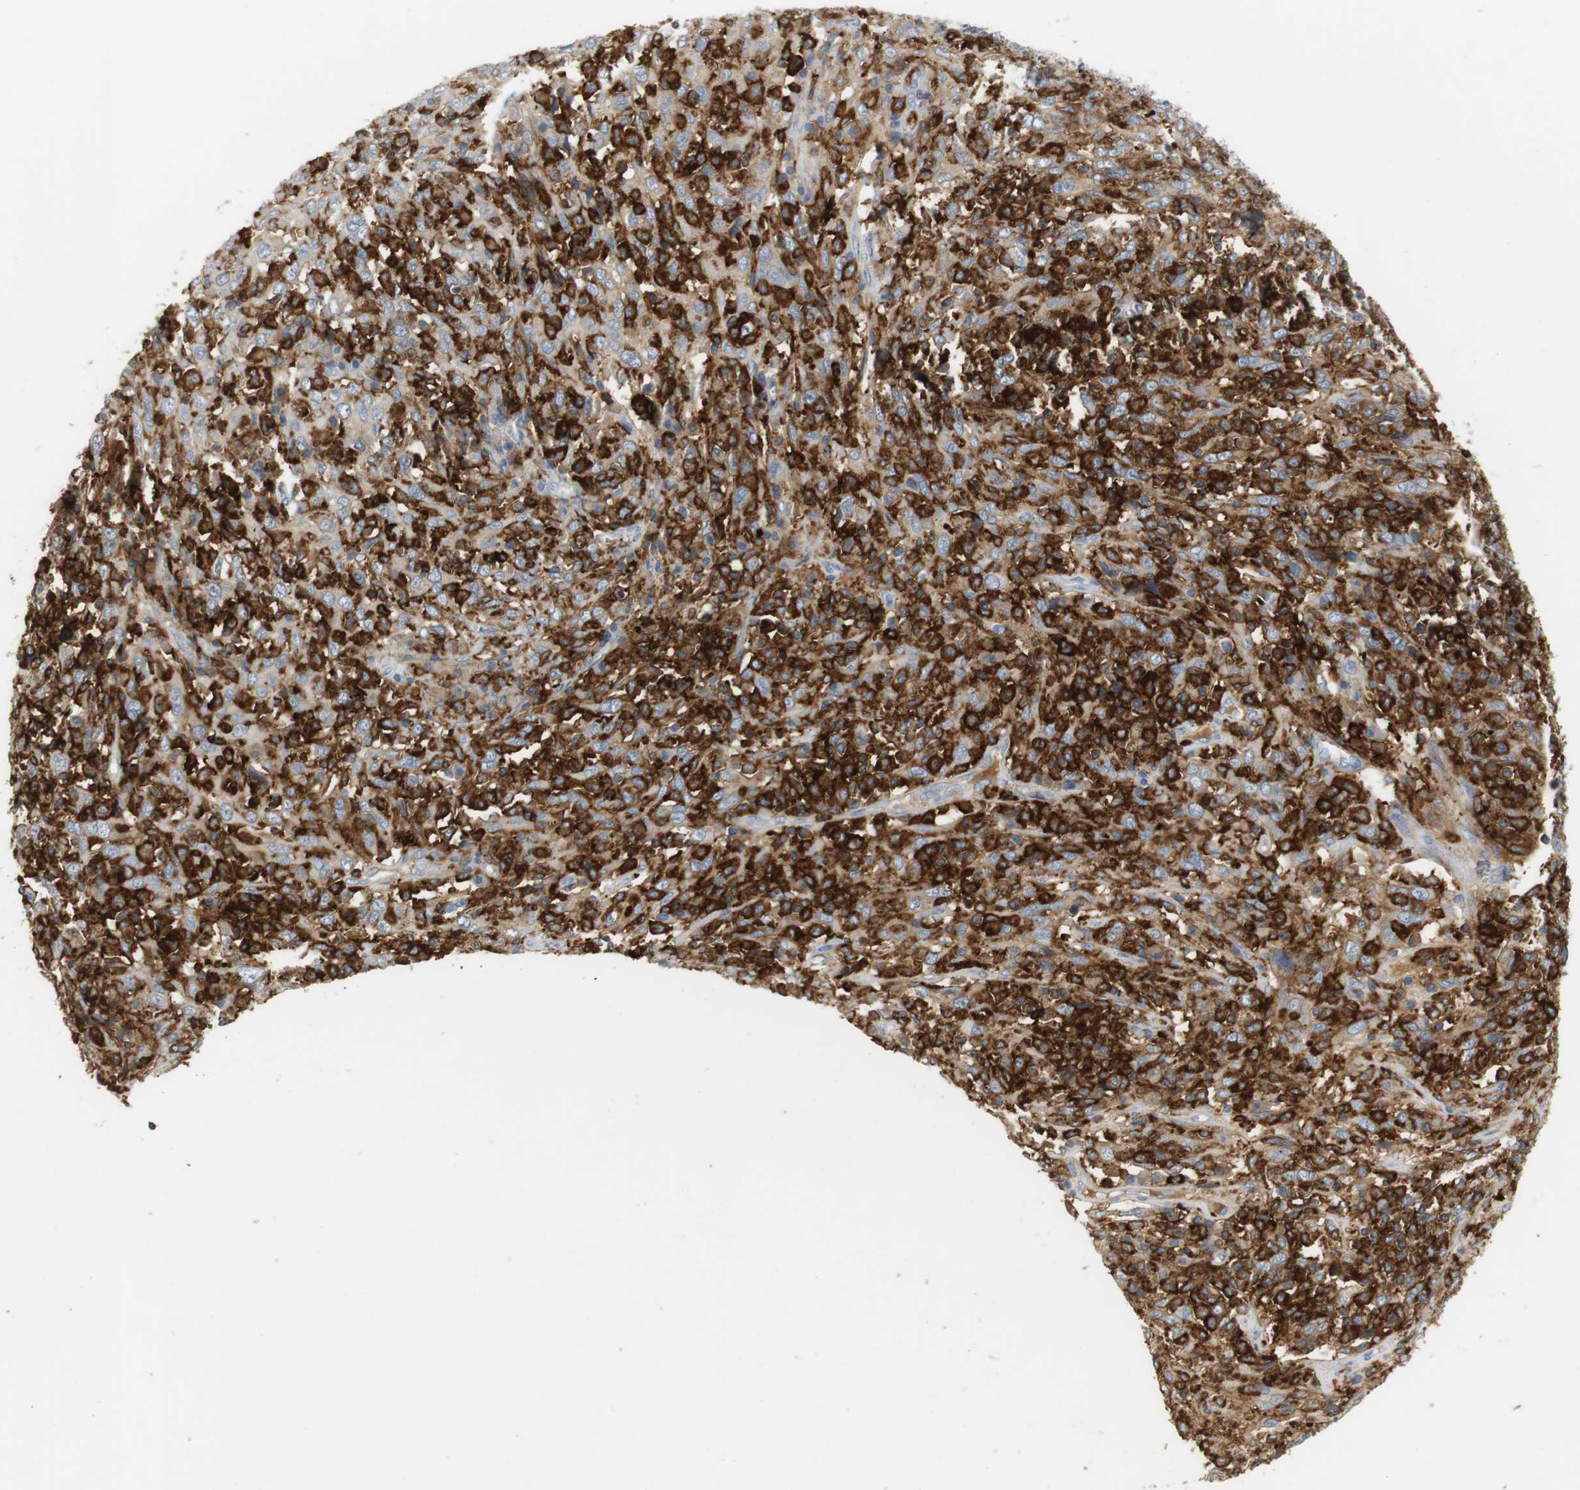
{"staining": {"intensity": "weak", "quantity": "25%-75%", "location": "cytoplasmic/membranous"}, "tissue": "cervical cancer", "cell_type": "Tumor cells", "image_type": "cancer", "snomed": [{"axis": "morphology", "description": "Squamous cell carcinoma, NOS"}, {"axis": "topography", "description": "Cervix"}], "caption": "Immunohistochemistry (IHC) histopathology image of human cervical squamous cell carcinoma stained for a protein (brown), which reveals low levels of weak cytoplasmic/membranous expression in about 25%-75% of tumor cells.", "gene": "SIRPA", "patient": {"sex": "female", "age": 46}}